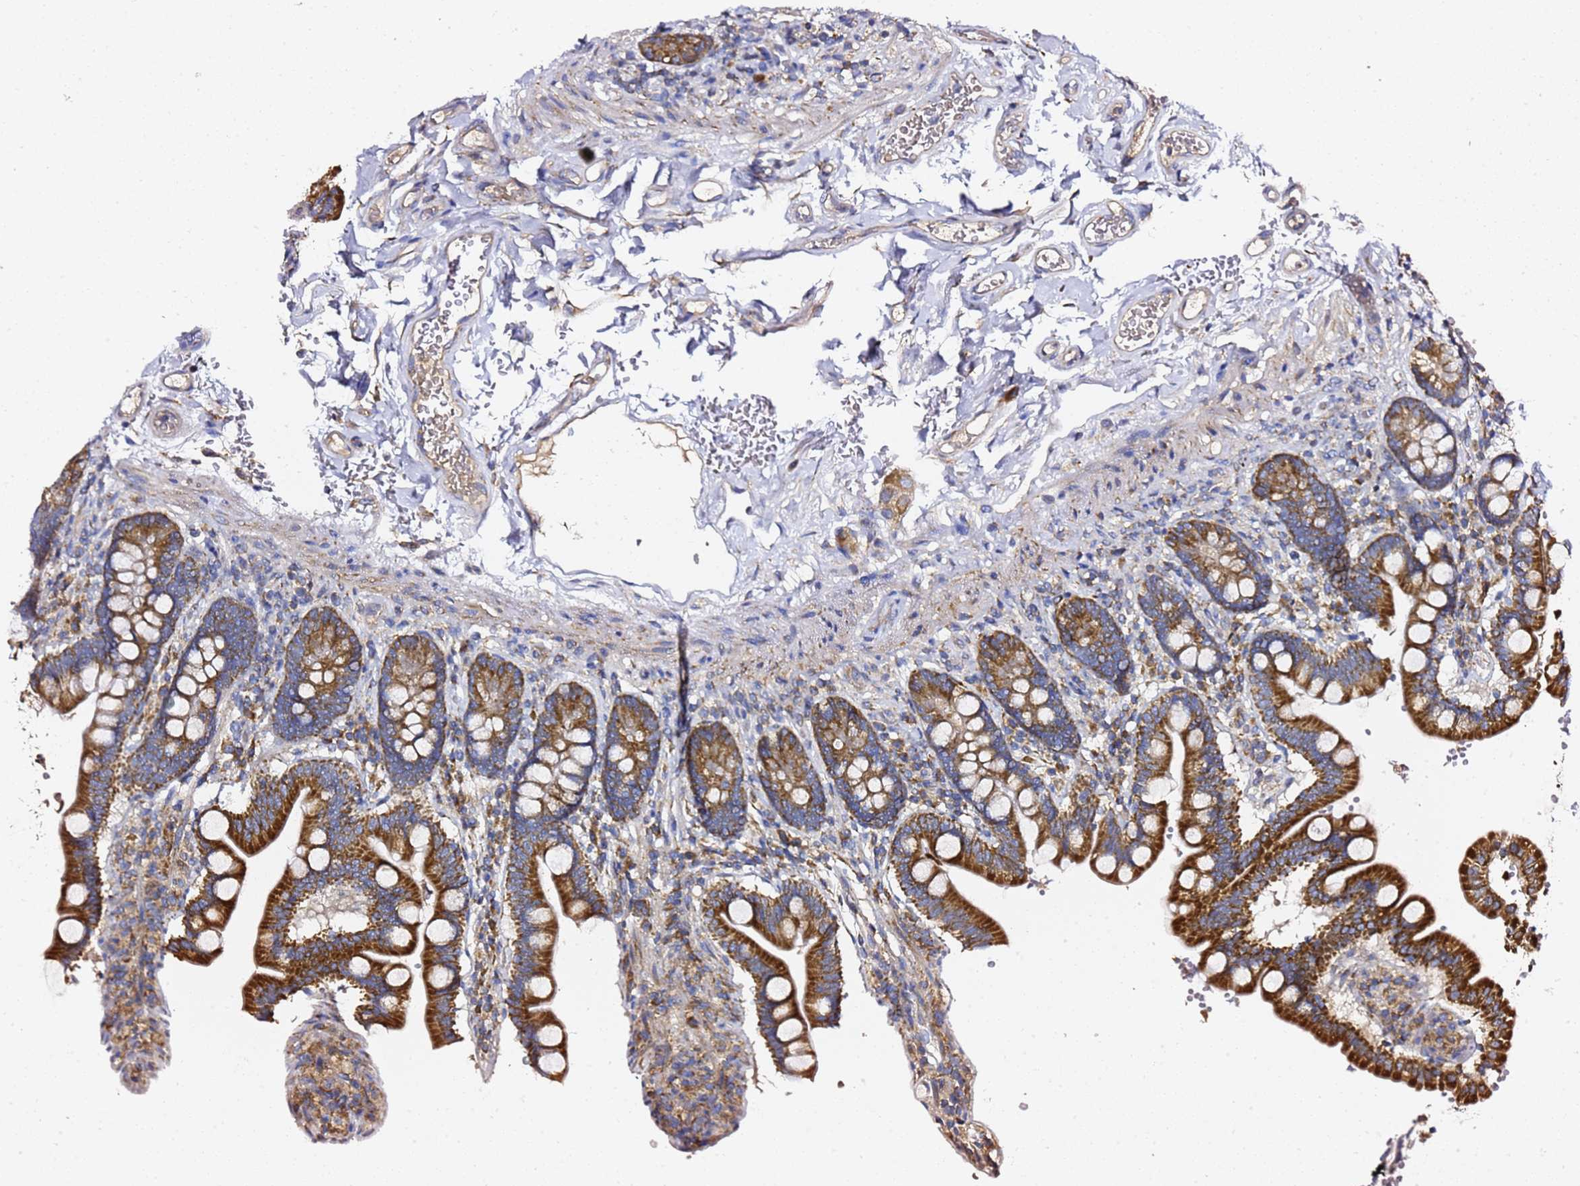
{"staining": {"intensity": "strong", "quantity": ">75%", "location": "cytoplasmic/membranous"}, "tissue": "small intestine", "cell_type": "Glandular cells", "image_type": "normal", "snomed": [{"axis": "morphology", "description": "Normal tissue, NOS"}, {"axis": "topography", "description": "Small intestine"}], "caption": "Protein expression analysis of unremarkable human small intestine reveals strong cytoplasmic/membranous staining in about >75% of glandular cells. (Brightfield microscopy of DAB IHC at high magnification).", "gene": "C19orf12", "patient": {"sex": "female", "age": 64}}